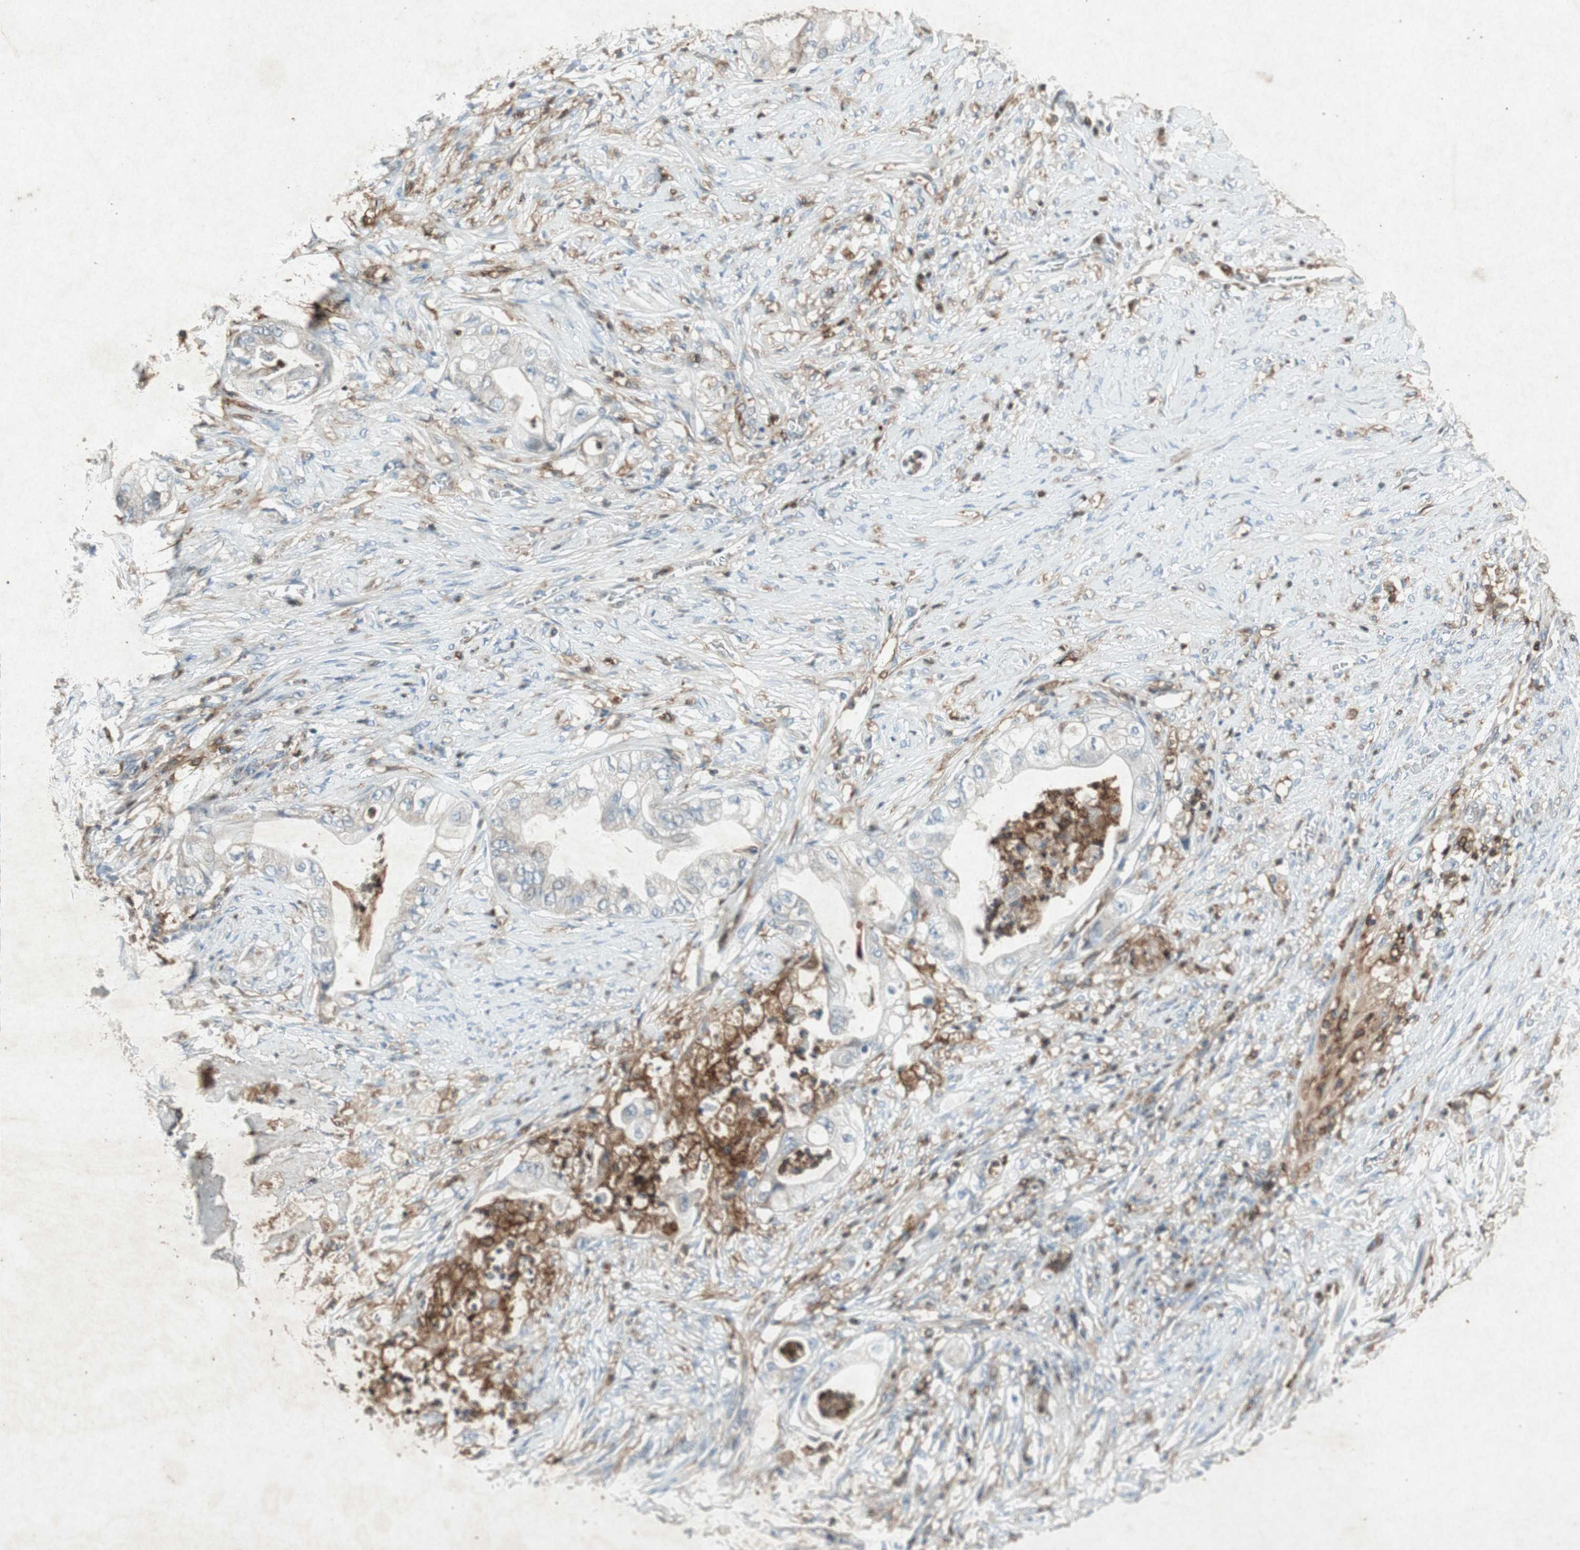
{"staining": {"intensity": "weak", "quantity": "25%-75%", "location": "cytoplasmic/membranous"}, "tissue": "stomach cancer", "cell_type": "Tumor cells", "image_type": "cancer", "snomed": [{"axis": "morphology", "description": "Adenocarcinoma, NOS"}, {"axis": "topography", "description": "Stomach"}], "caption": "Tumor cells exhibit low levels of weak cytoplasmic/membranous expression in about 25%-75% of cells in human stomach adenocarcinoma.", "gene": "TYROBP", "patient": {"sex": "female", "age": 73}}